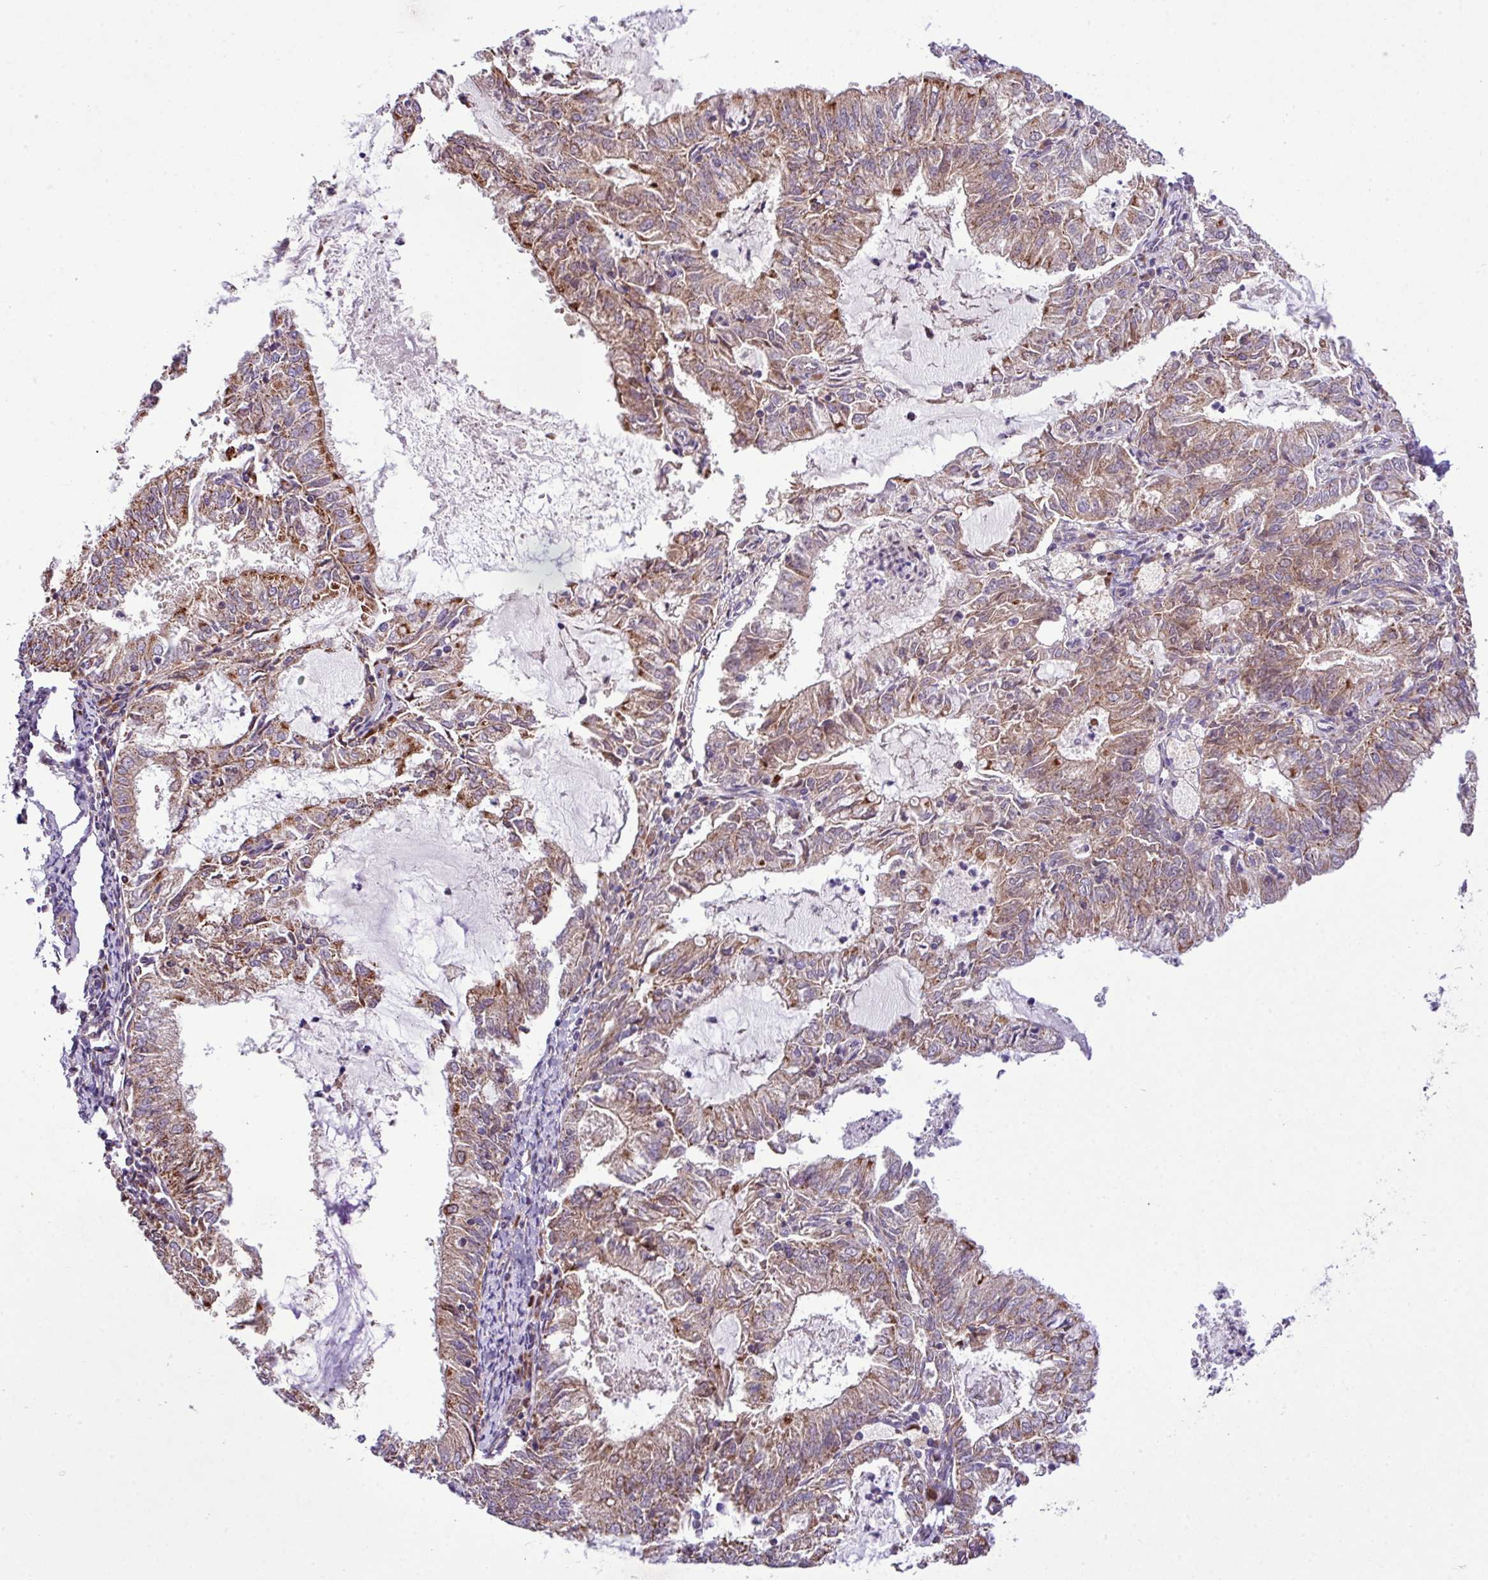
{"staining": {"intensity": "moderate", "quantity": "25%-75%", "location": "cytoplasmic/membranous"}, "tissue": "endometrial cancer", "cell_type": "Tumor cells", "image_type": "cancer", "snomed": [{"axis": "morphology", "description": "Adenocarcinoma, NOS"}, {"axis": "topography", "description": "Endometrium"}], "caption": "An immunohistochemistry photomicrograph of neoplastic tissue is shown. Protein staining in brown shows moderate cytoplasmic/membranous positivity in endometrial adenocarcinoma within tumor cells. The protein of interest is stained brown, and the nuclei are stained in blue (DAB IHC with brightfield microscopy, high magnification).", "gene": "B3GNT9", "patient": {"sex": "female", "age": 57}}